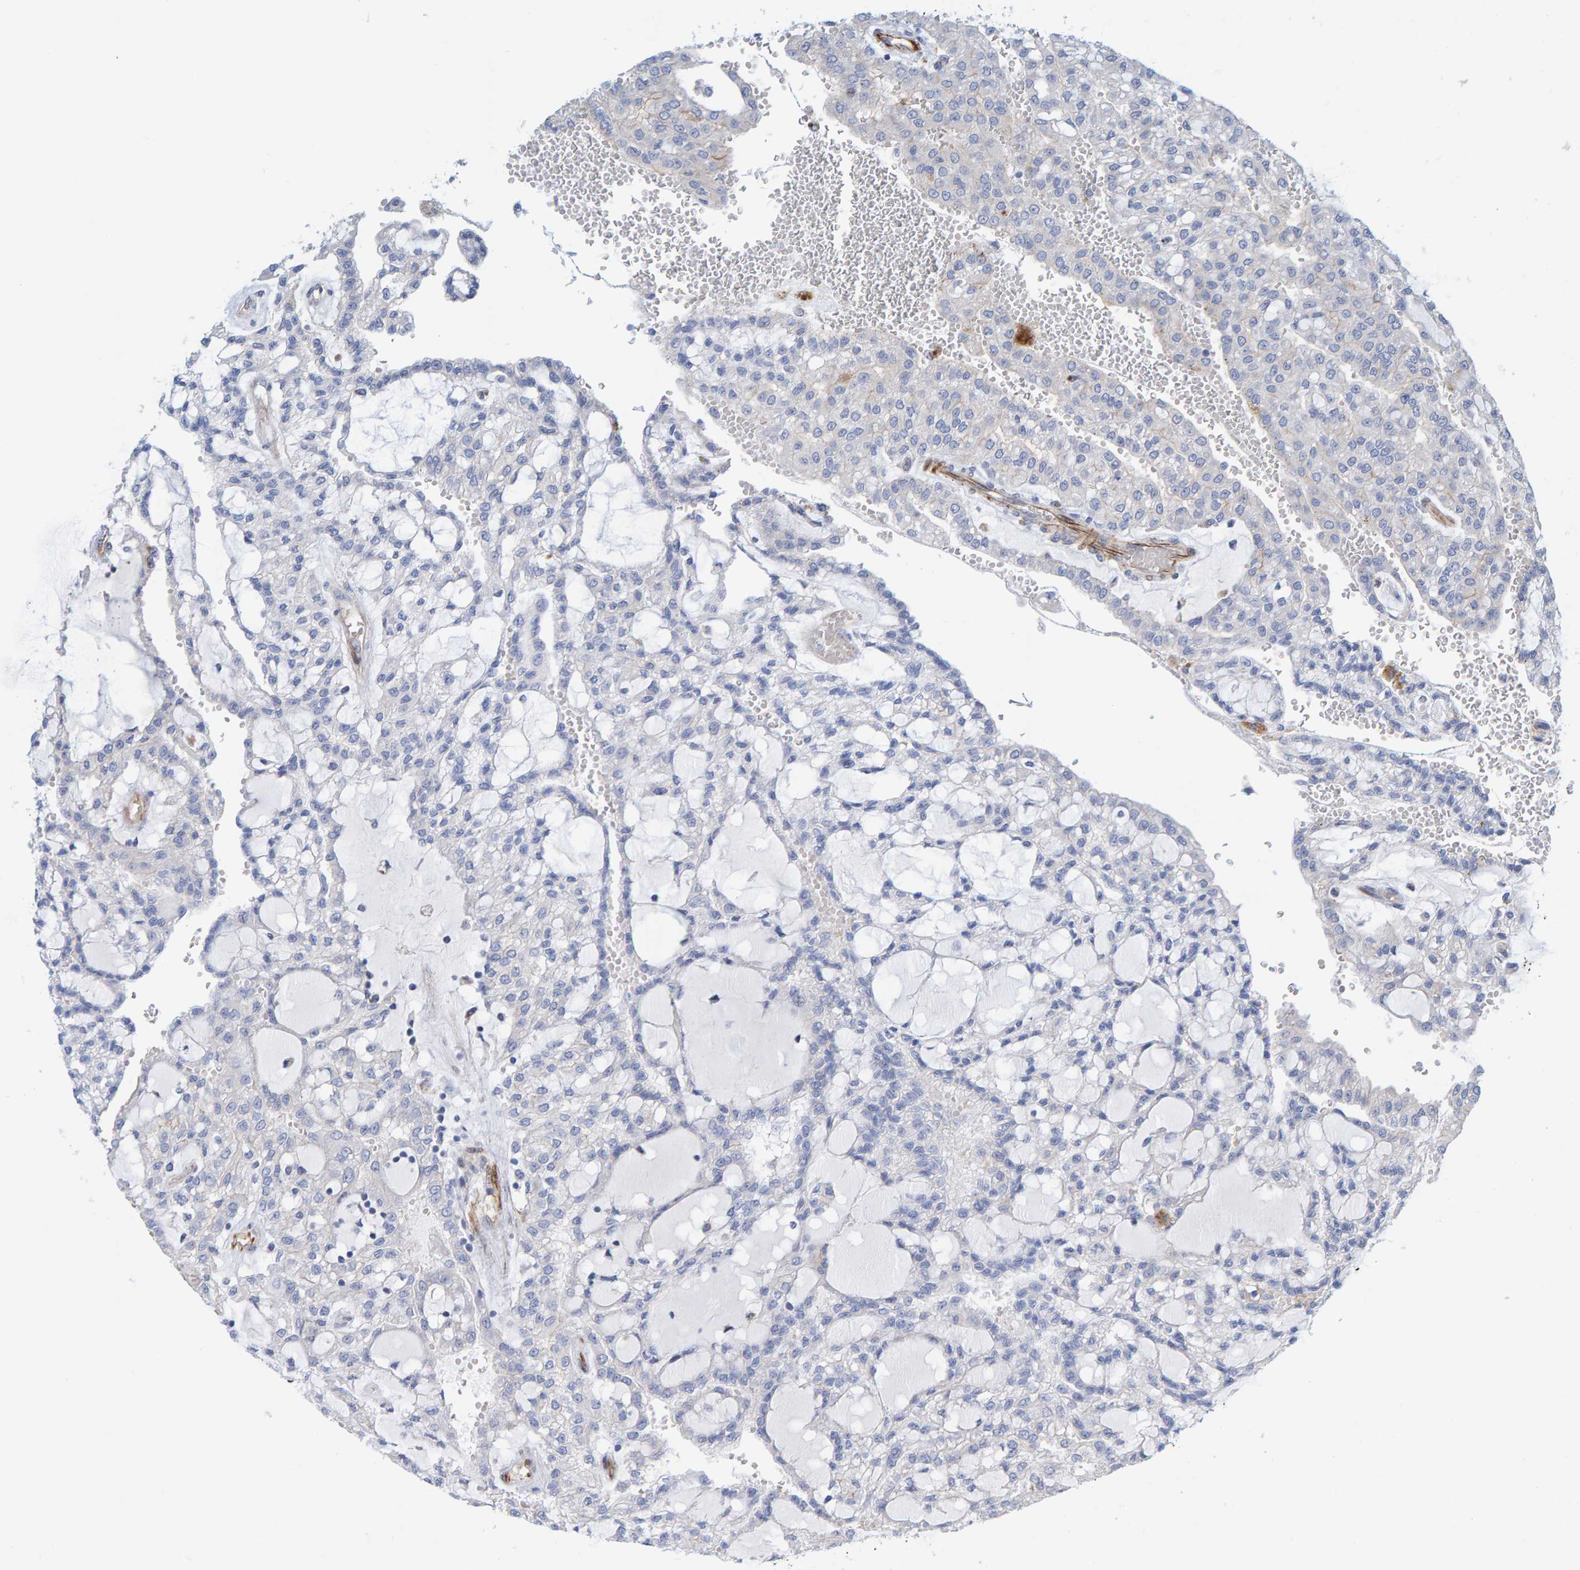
{"staining": {"intensity": "negative", "quantity": "none", "location": "none"}, "tissue": "renal cancer", "cell_type": "Tumor cells", "image_type": "cancer", "snomed": [{"axis": "morphology", "description": "Adenocarcinoma, NOS"}, {"axis": "topography", "description": "Kidney"}], "caption": "Immunohistochemistry (IHC) micrograph of neoplastic tissue: renal adenocarcinoma stained with DAB shows no significant protein expression in tumor cells.", "gene": "POLG2", "patient": {"sex": "male", "age": 63}}